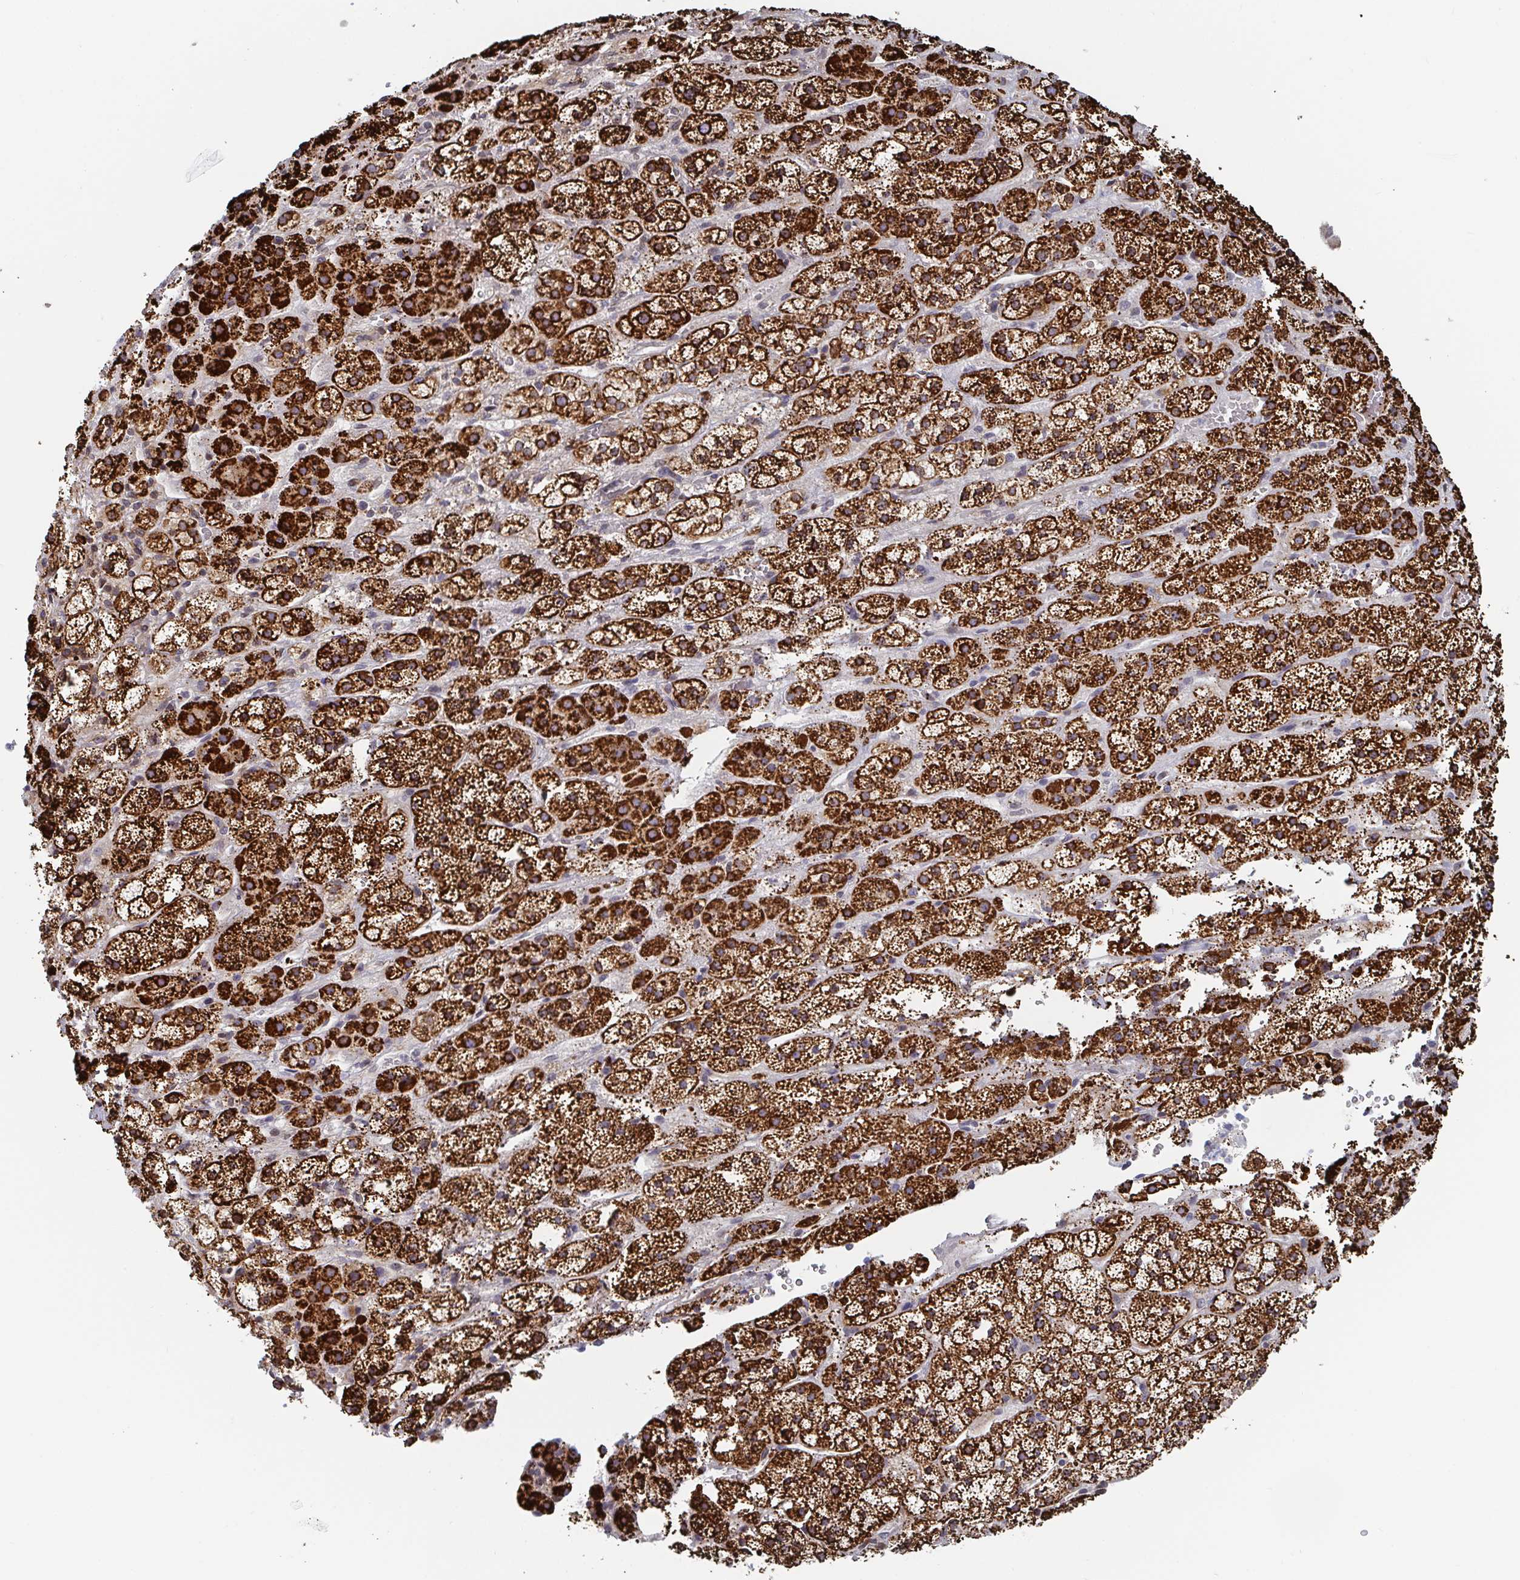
{"staining": {"intensity": "strong", "quantity": ">75%", "location": "cytoplasmic/membranous"}, "tissue": "adrenal gland", "cell_type": "Glandular cells", "image_type": "normal", "snomed": [{"axis": "morphology", "description": "Normal tissue, NOS"}, {"axis": "topography", "description": "Adrenal gland"}], "caption": "This photomicrograph demonstrates immunohistochemistry (IHC) staining of normal human adrenal gland, with high strong cytoplasmic/membranous staining in about >75% of glandular cells.", "gene": "STARD8", "patient": {"sex": "male", "age": 53}}